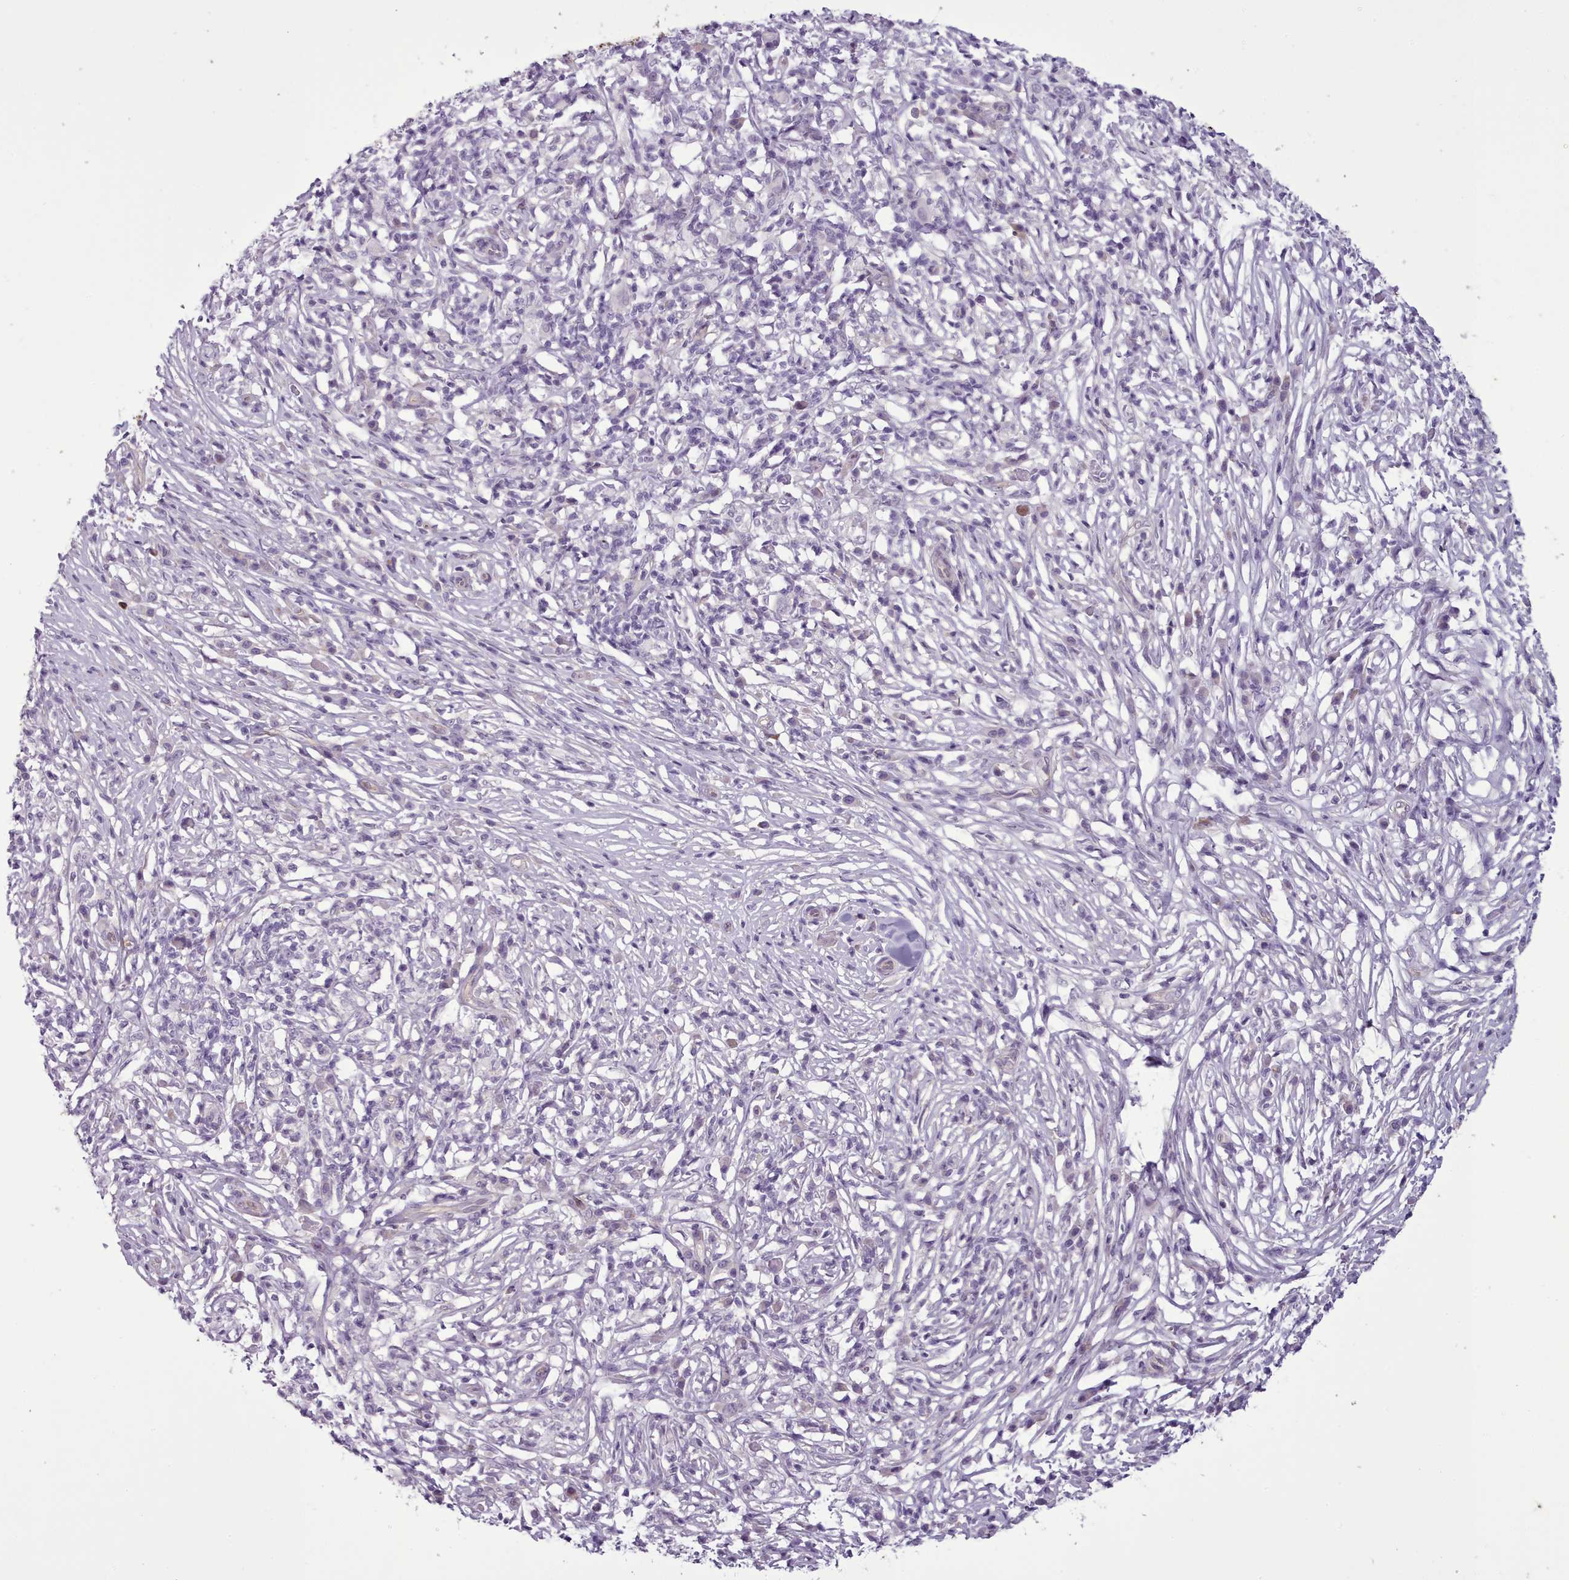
{"staining": {"intensity": "negative", "quantity": "none", "location": "none"}, "tissue": "melanoma", "cell_type": "Tumor cells", "image_type": "cancer", "snomed": [{"axis": "morphology", "description": "Malignant melanoma, NOS"}, {"axis": "topography", "description": "Skin"}], "caption": "There is no significant positivity in tumor cells of malignant melanoma. The staining was performed using DAB to visualize the protein expression in brown, while the nuclei were stained in blue with hematoxylin (Magnification: 20x).", "gene": "PLD4", "patient": {"sex": "male", "age": 66}}